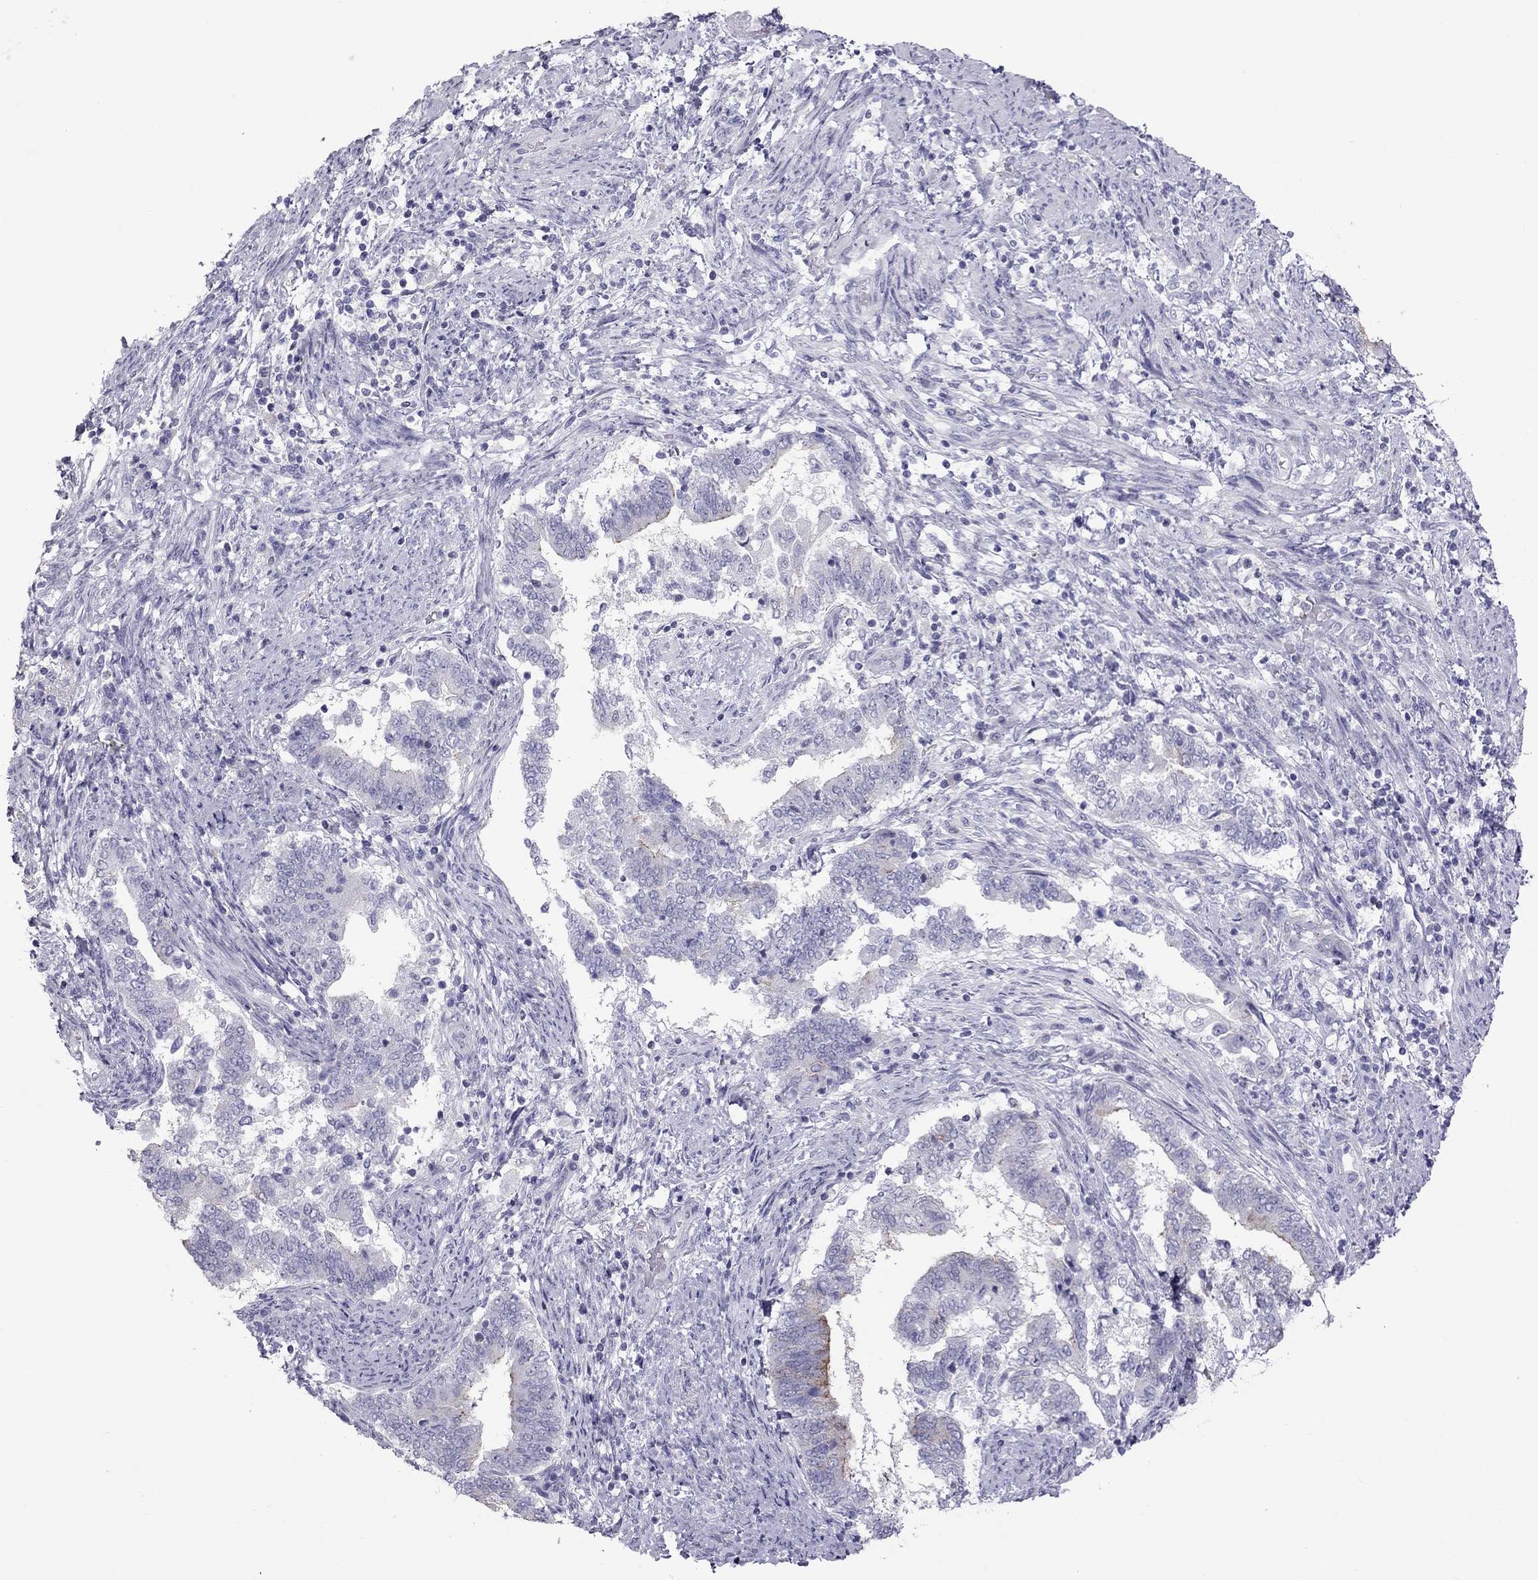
{"staining": {"intensity": "moderate", "quantity": "<25%", "location": "cytoplasmic/membranous"}, "tissue": "endometrial cancer", "cell_type": "Tumor cells", "image_type": "cancer", "snomed": [{"axis": "morphology", "description": "Adenocarcinoma, NOS"}, {"axis": "topography", "description": "Endometrium"}], "caption": "Moderate cytoplasmic/membranous expression is seen in about <25% of tumor cells in endometrial cancer. (Stains: DAB (3,3'-diaminobenzidine) in brown, nuclei in blue, Microscopy: brightfield microscopy at high magnification).", "gene": "TEX14", "patient": {"sex": "female", "age": 65}}